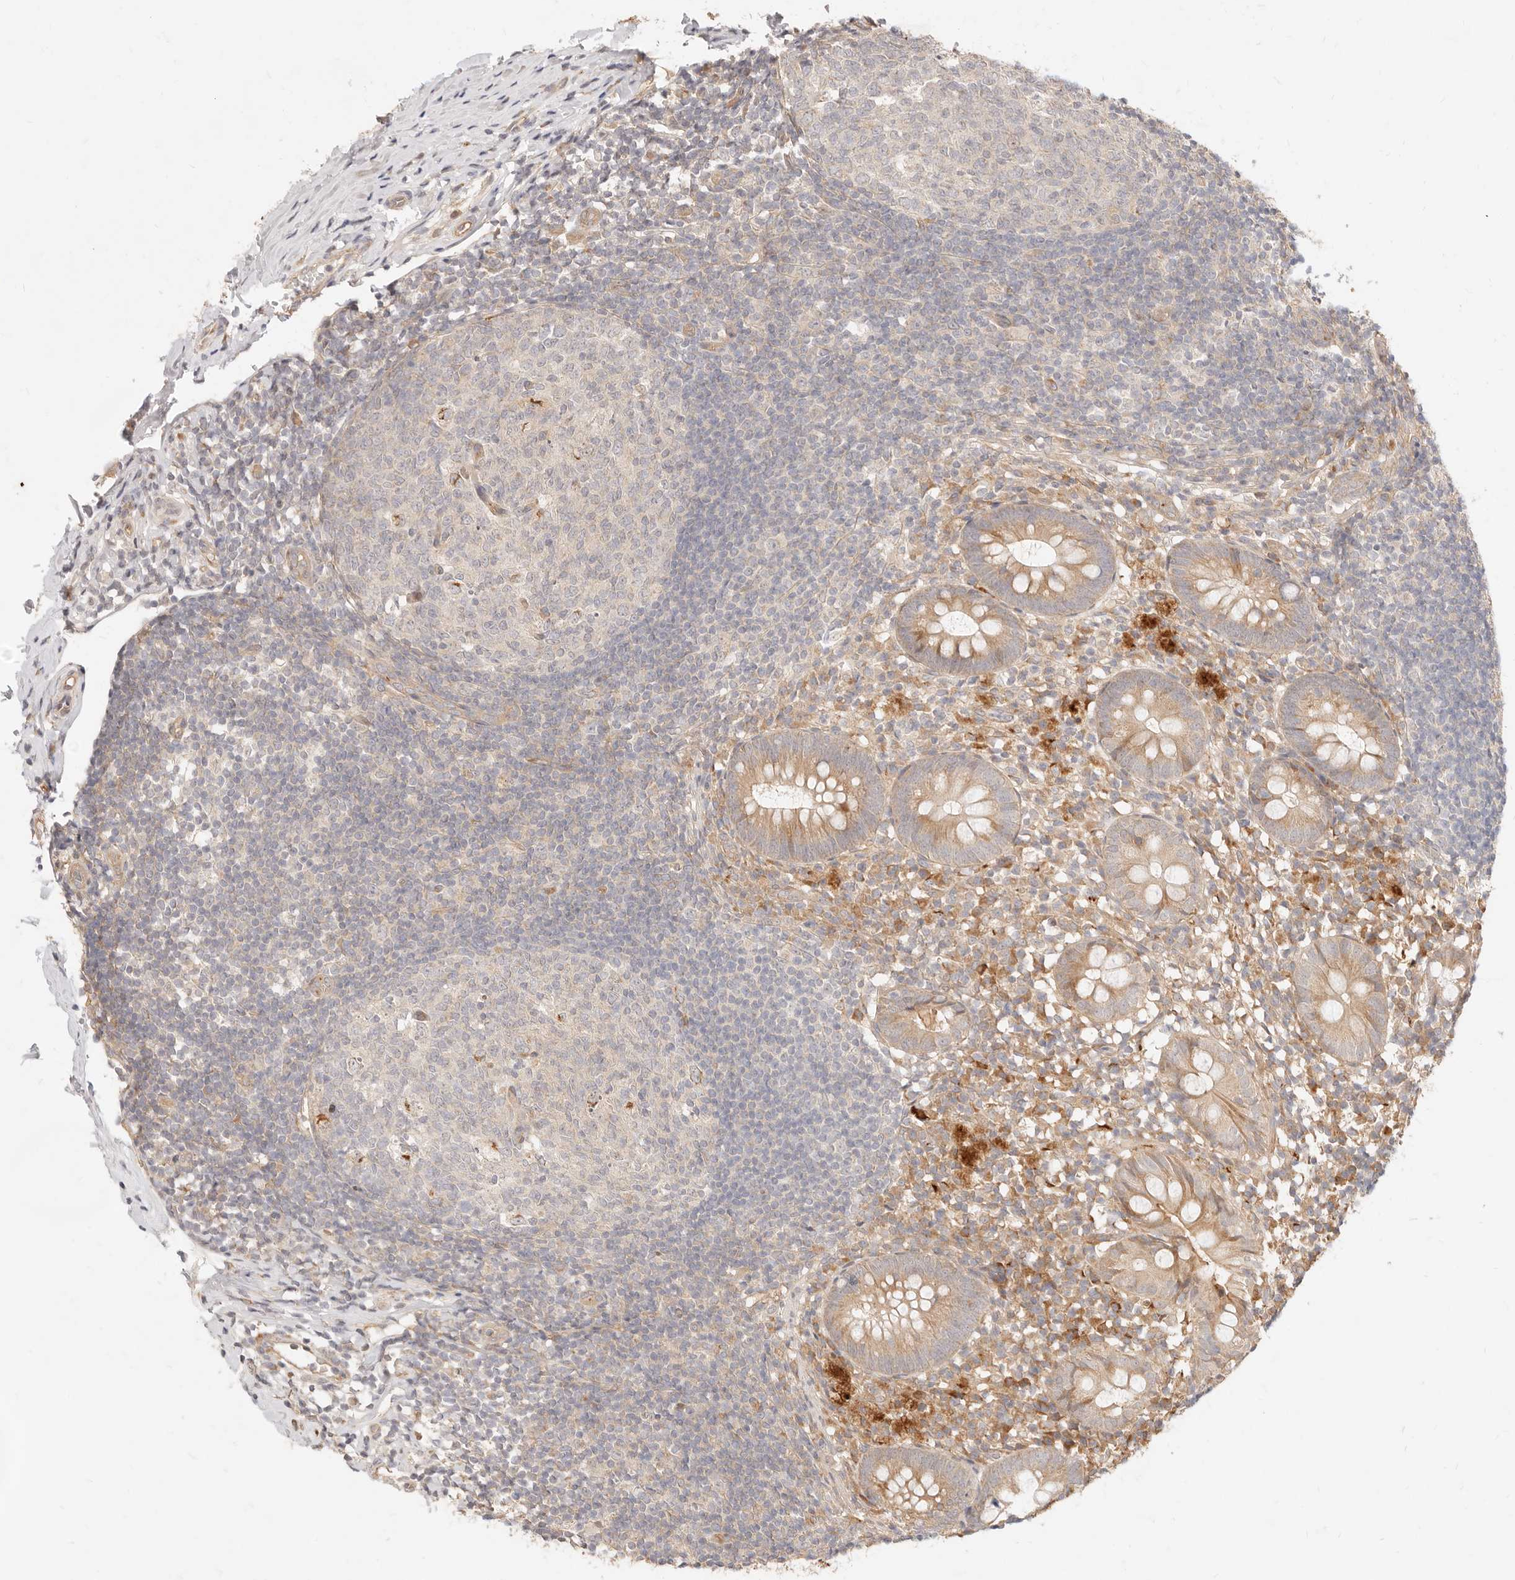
{"staining": {"intensity": "moderate", "quantity": ">75%", "location": "cytoplasmic/membranous"}, "tissue": "appendix", "cell_type": "Glandular cells", "image_type": "normal", "snomed": [{"axis": "morphology", "description": "Normal tissue, NOS"}, {"axis": "topography", "description": "Appendix"}], "caption": "The photomicrograph reveals staining of normal appendix, revealing moderate cytoplasmic/membranous protein positivity (brown color) within glandular cells. Using DAB (brown) and hematoxylin (blue) stains, captured at high magnification using brightfield microscopy.", "gene": "UBXN10", "patient": {"sex": "female", "age": 20}}